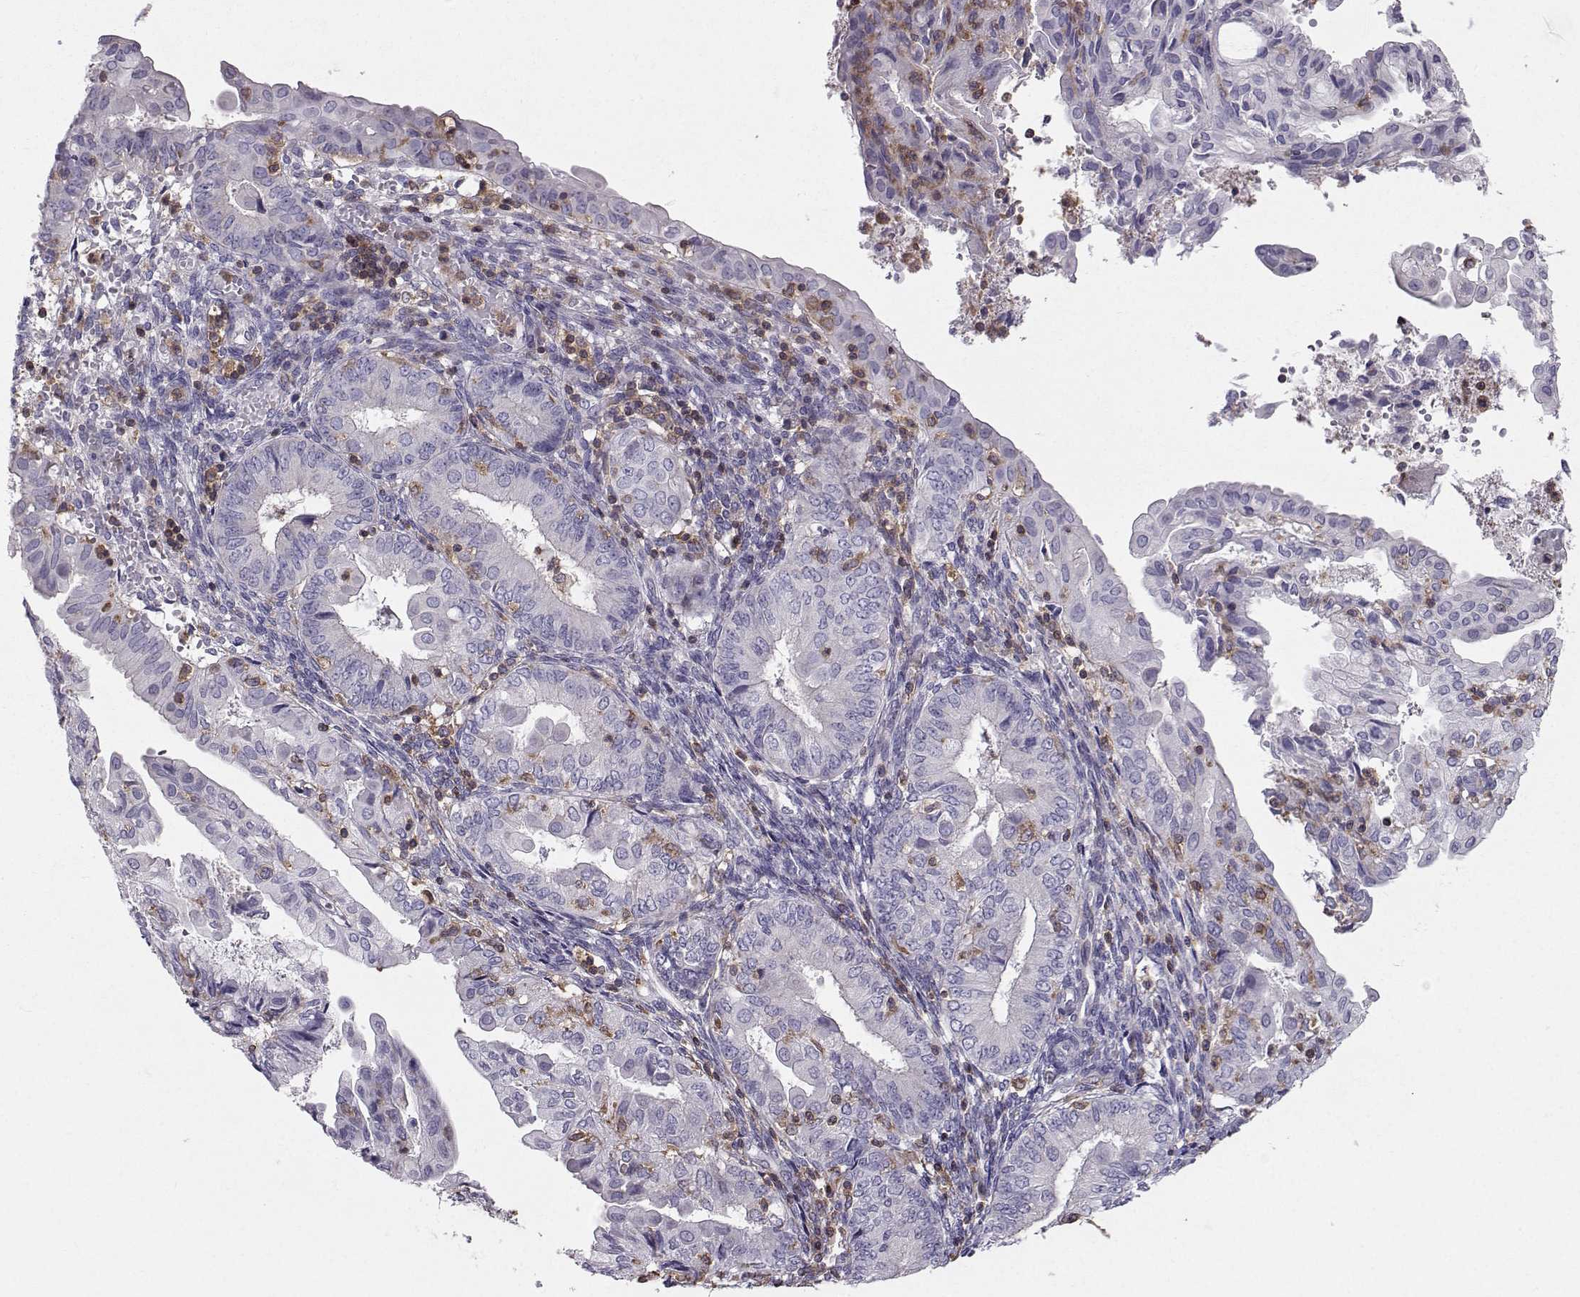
{"staining": {"intensity": "negative", "quantity": "none", "location": "none"}, "tissue": "endometrial cancer", "cell_type": "Tumor cells", "image_type": "cancer", "snomed": [{"axis": "morphology", "description": "Adenocarcinoma, NOS"}, {"axis": "topography", "description": "Endometrium"}], "caption": "DAB immunohistochemical staining of endometrial adenocarcinoma demonstrates no significant positivity in tumor cells.", "gene": "ZBTB32", "patient": {"sex": "female", "age": 68}}